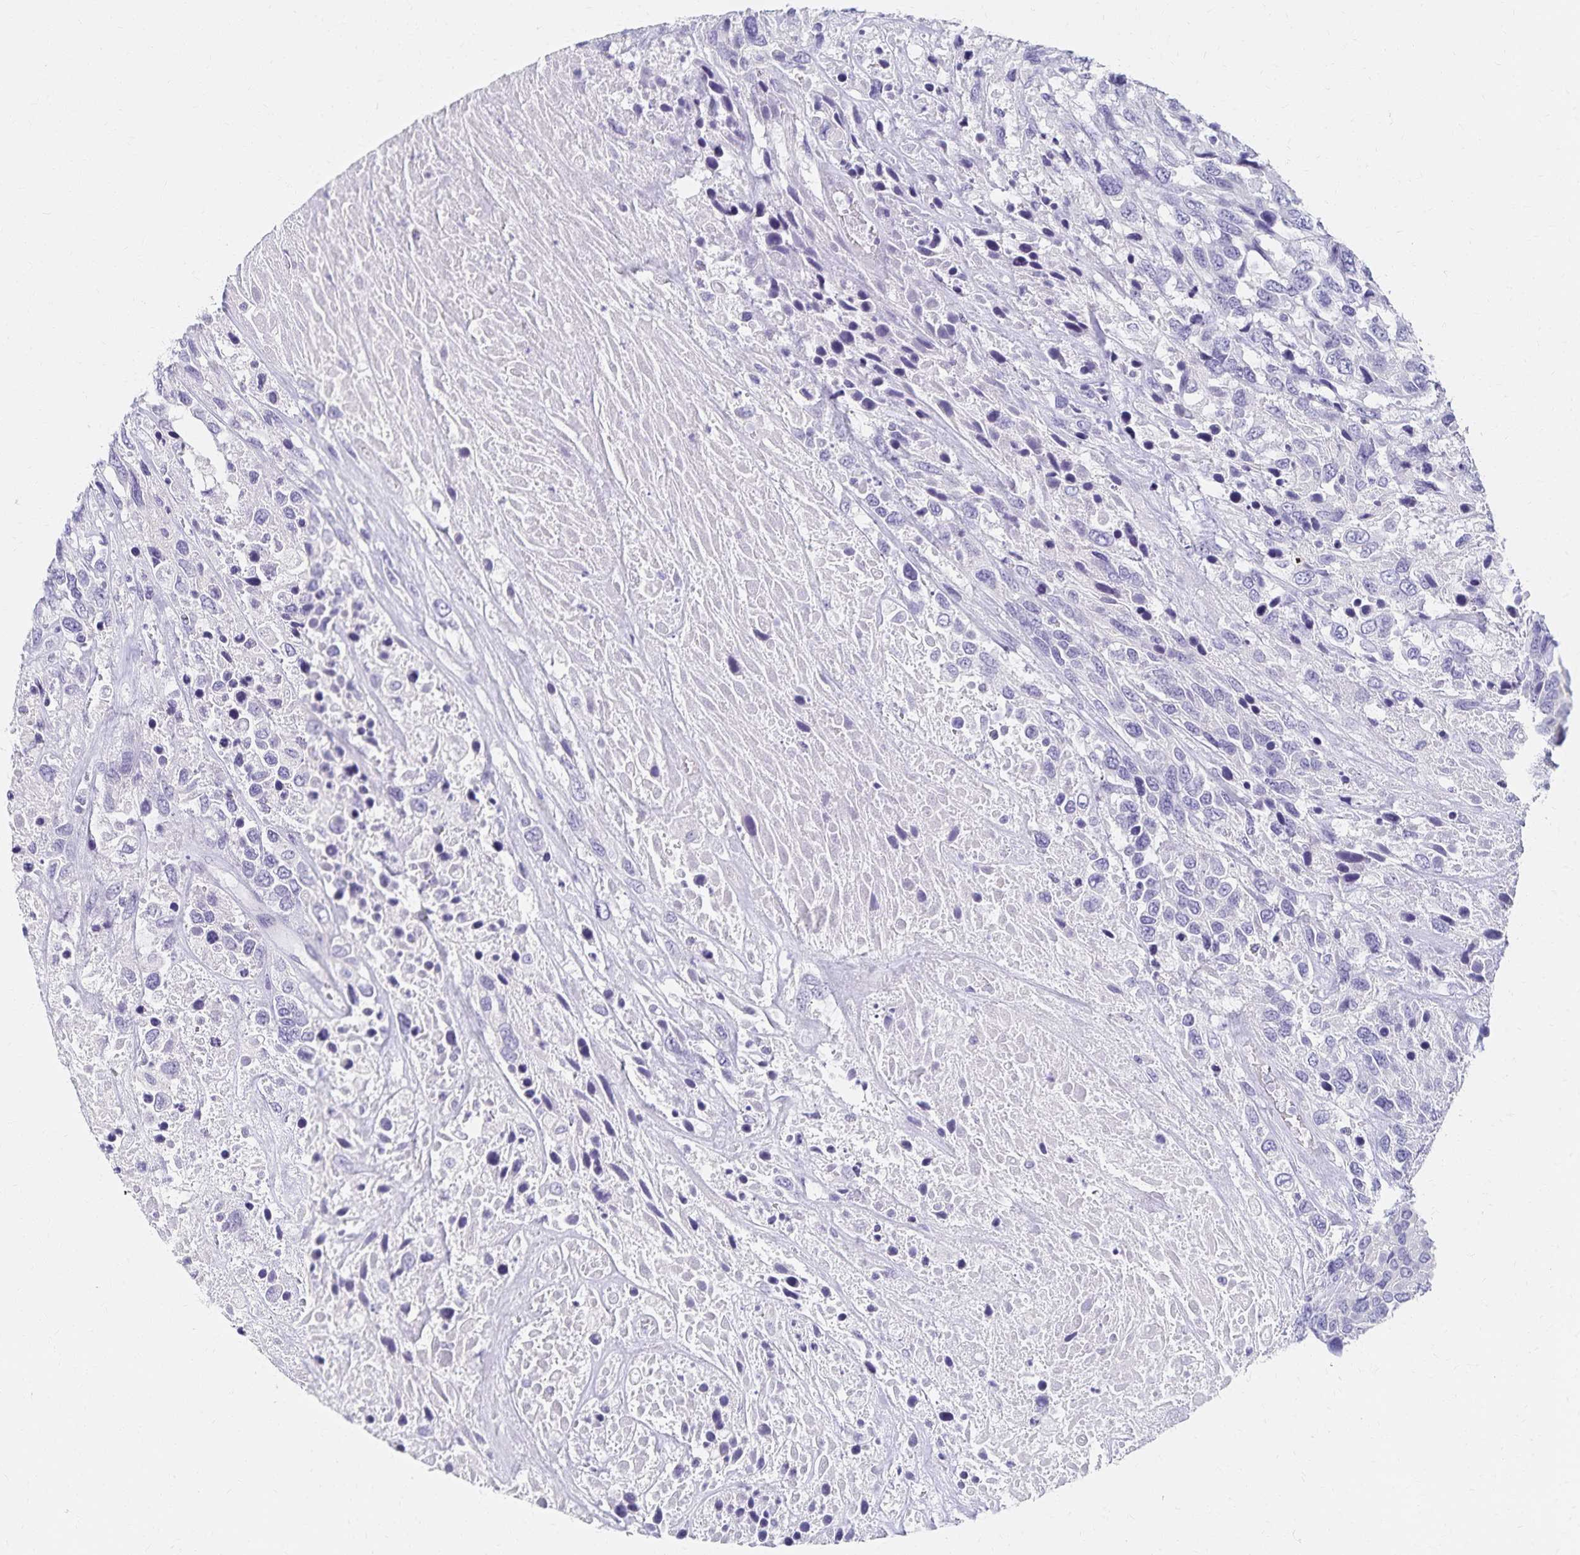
{"staining": {"intensity": "negative", "quantity": "none", "location": "none"}, "tissue": "urothelial cancer", "cell_type": "Tumor cells", "image_type": "cancer", "snomed": [{"axis": "morphology", "description": "Urothelial carcinoma, High grade"}, {"axis": "topography", "description": "Urinary bladder"}], "caption": "Histopathology image shows no protein expression in tumor cells of urothelial cancer tissue. (Stains: DAB immunohistochemistry (IHC) with hematoxylin counter stain, Microscopy: brightfield microscopy at high magnification).", "gene": "C2orf50", "patient": {"sex": "female", "age": 70}}